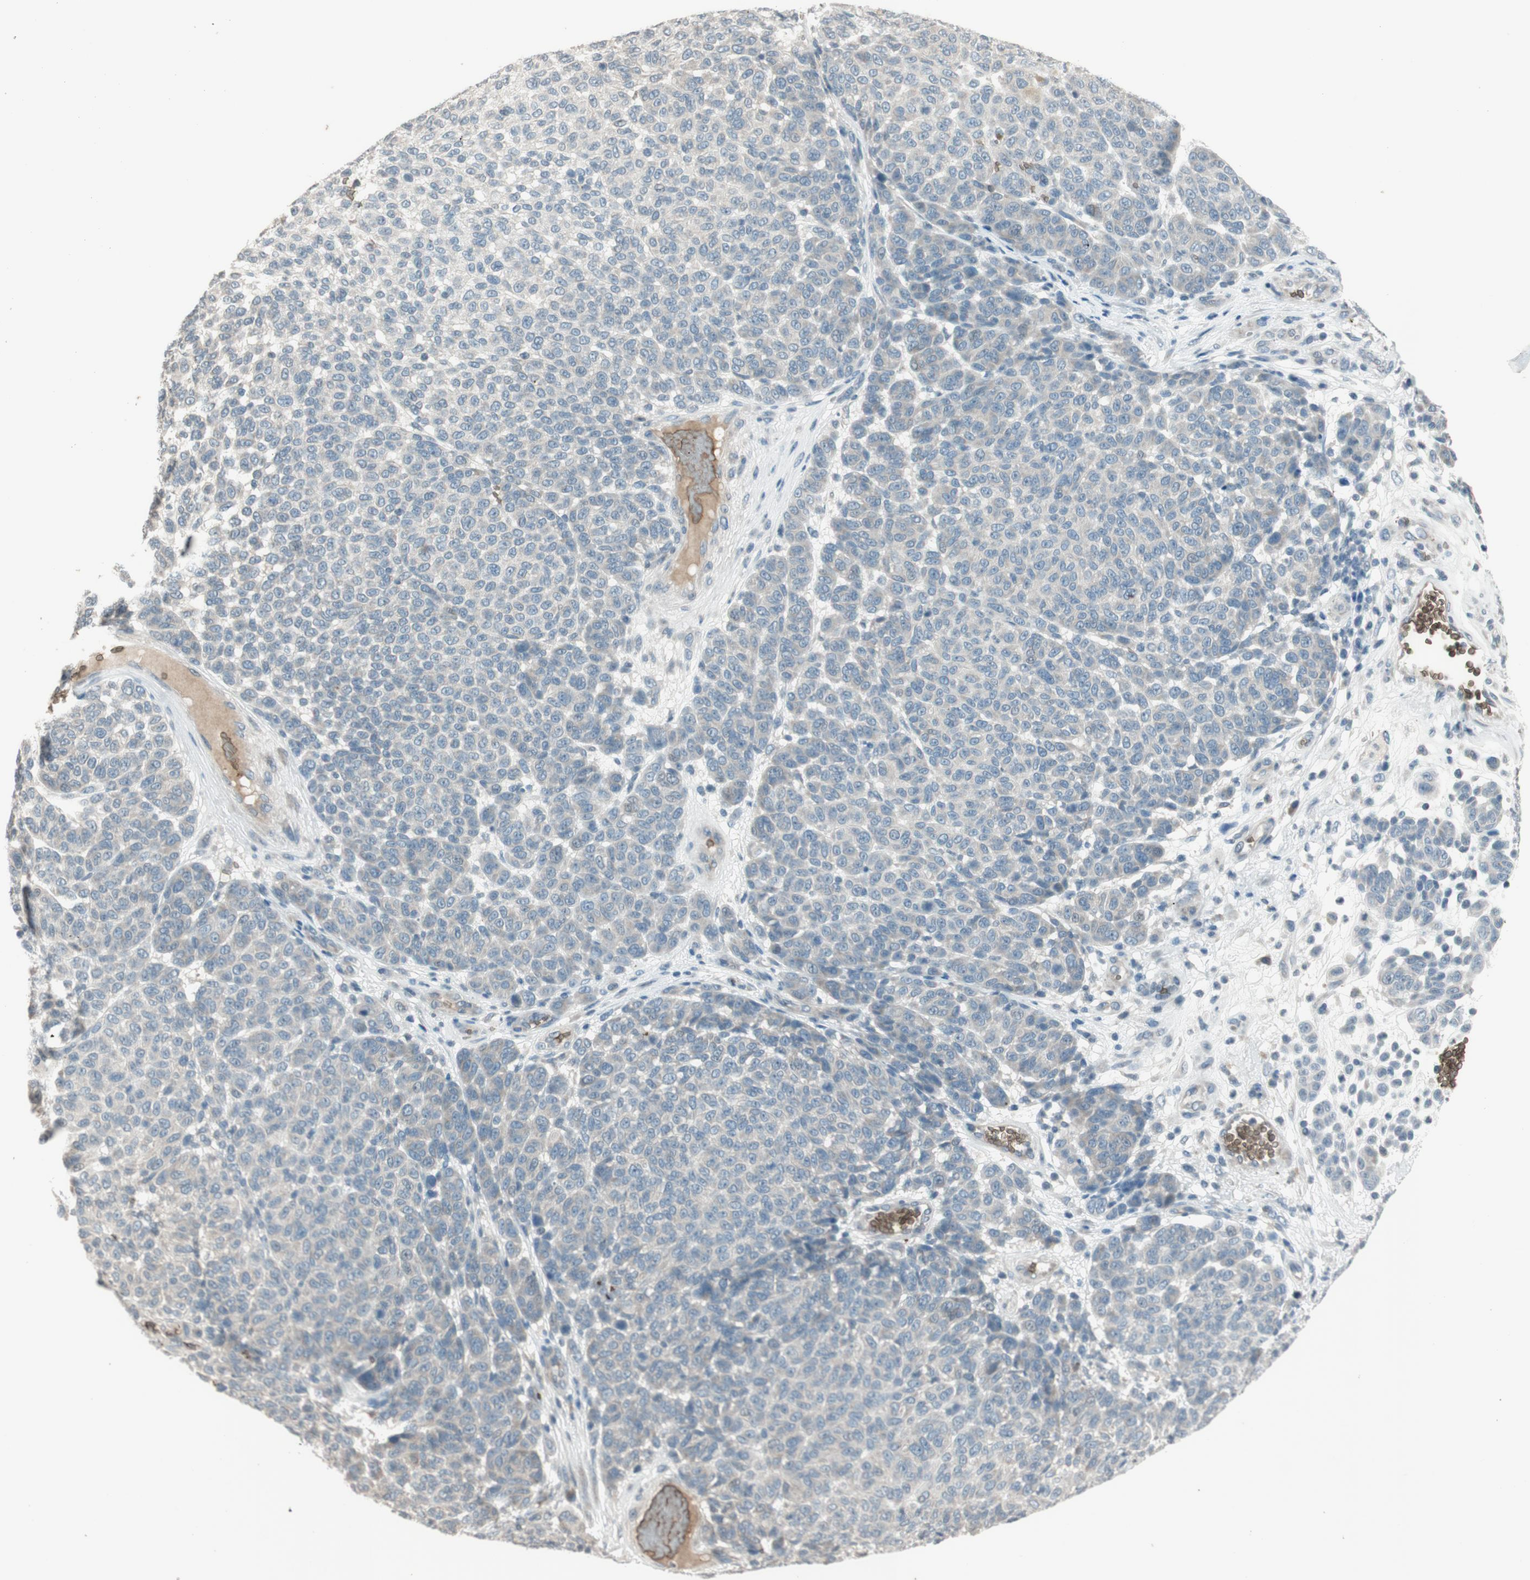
{"staining": {"intensity": "negative", "quantity": "none", "location": "none"}, "tissue": "melanoma", "cell_type": "Tumor cells", "image_type": "cancer", "snomed": [{"axis": "morphology", "description": "Malignant melanoma, NOS"}, {"axis": "topography", "description": "Skin"}], "caption": "Melanoma was stained to show a protein in brown. There is no significant expression in tumor cells. The staining is performed using DAB (3,3'-diaminobenzidine) brown chromogen with nuclei counter-stained in using hematoxylin.", "gene": "GYPC", "patient": {"sex": "male", "age": 59}}